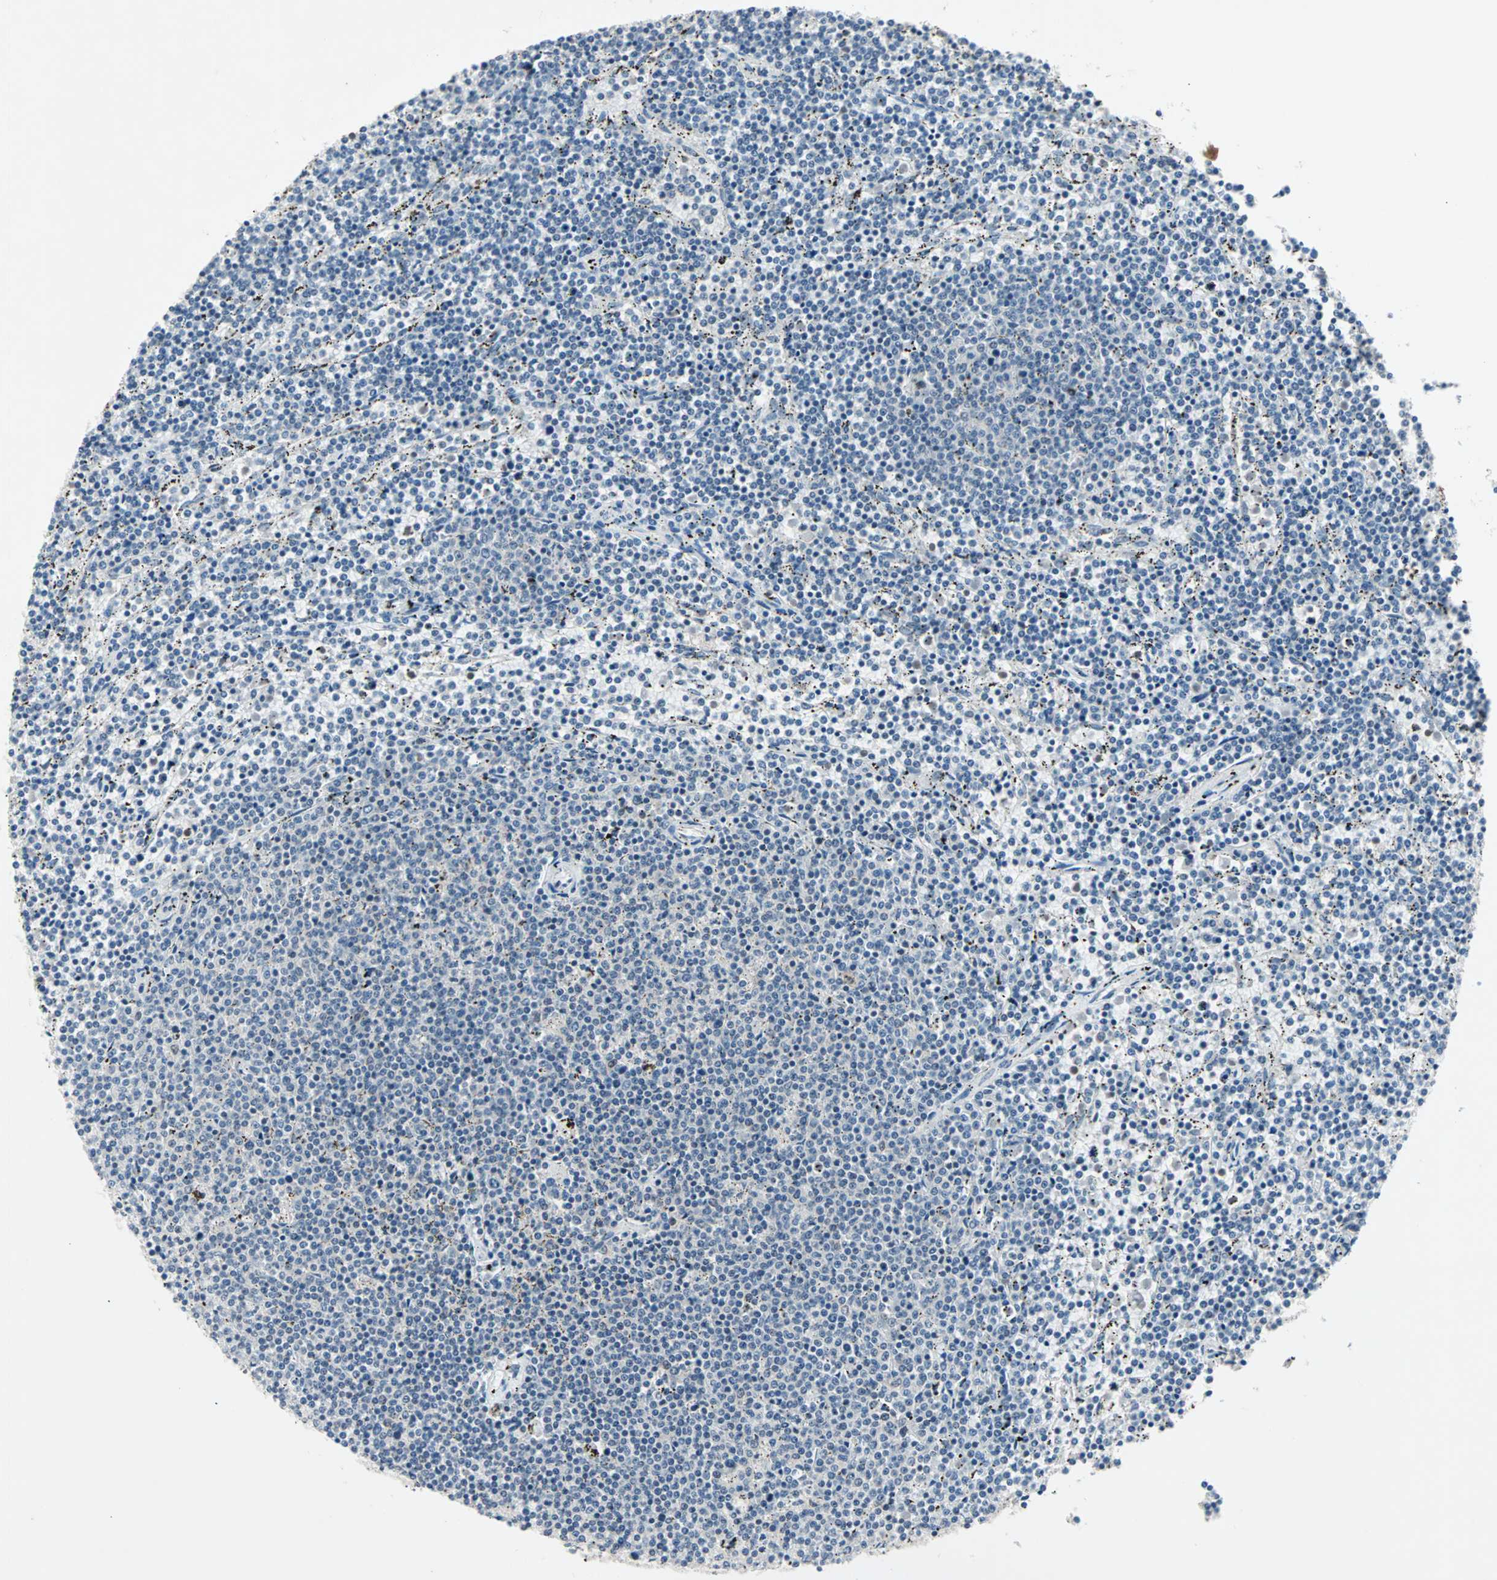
{"staining": {"intensity": "negative", "quantity": "none", "location": "none"}, "tissue": "lymphoma", "cell_type": "Tumor cells", "image_type": "cancer", "snomed": [{"axis": "morphology", "description": "Malignant lymphoma, non-Hodgkin's type, Low grade"}, {"axis": "topography", "description": "Spleen"}], "caption": "Protein analysis of low-grade malignant lymphoma, non-Hodgkin's type reveals no significant positivity in tumor cells. (DAB (3,3'-diaminobenzidine) IHC, high magnification).", "gene": "CCNE2", "patient": {"sex": "female", "age": 50}}